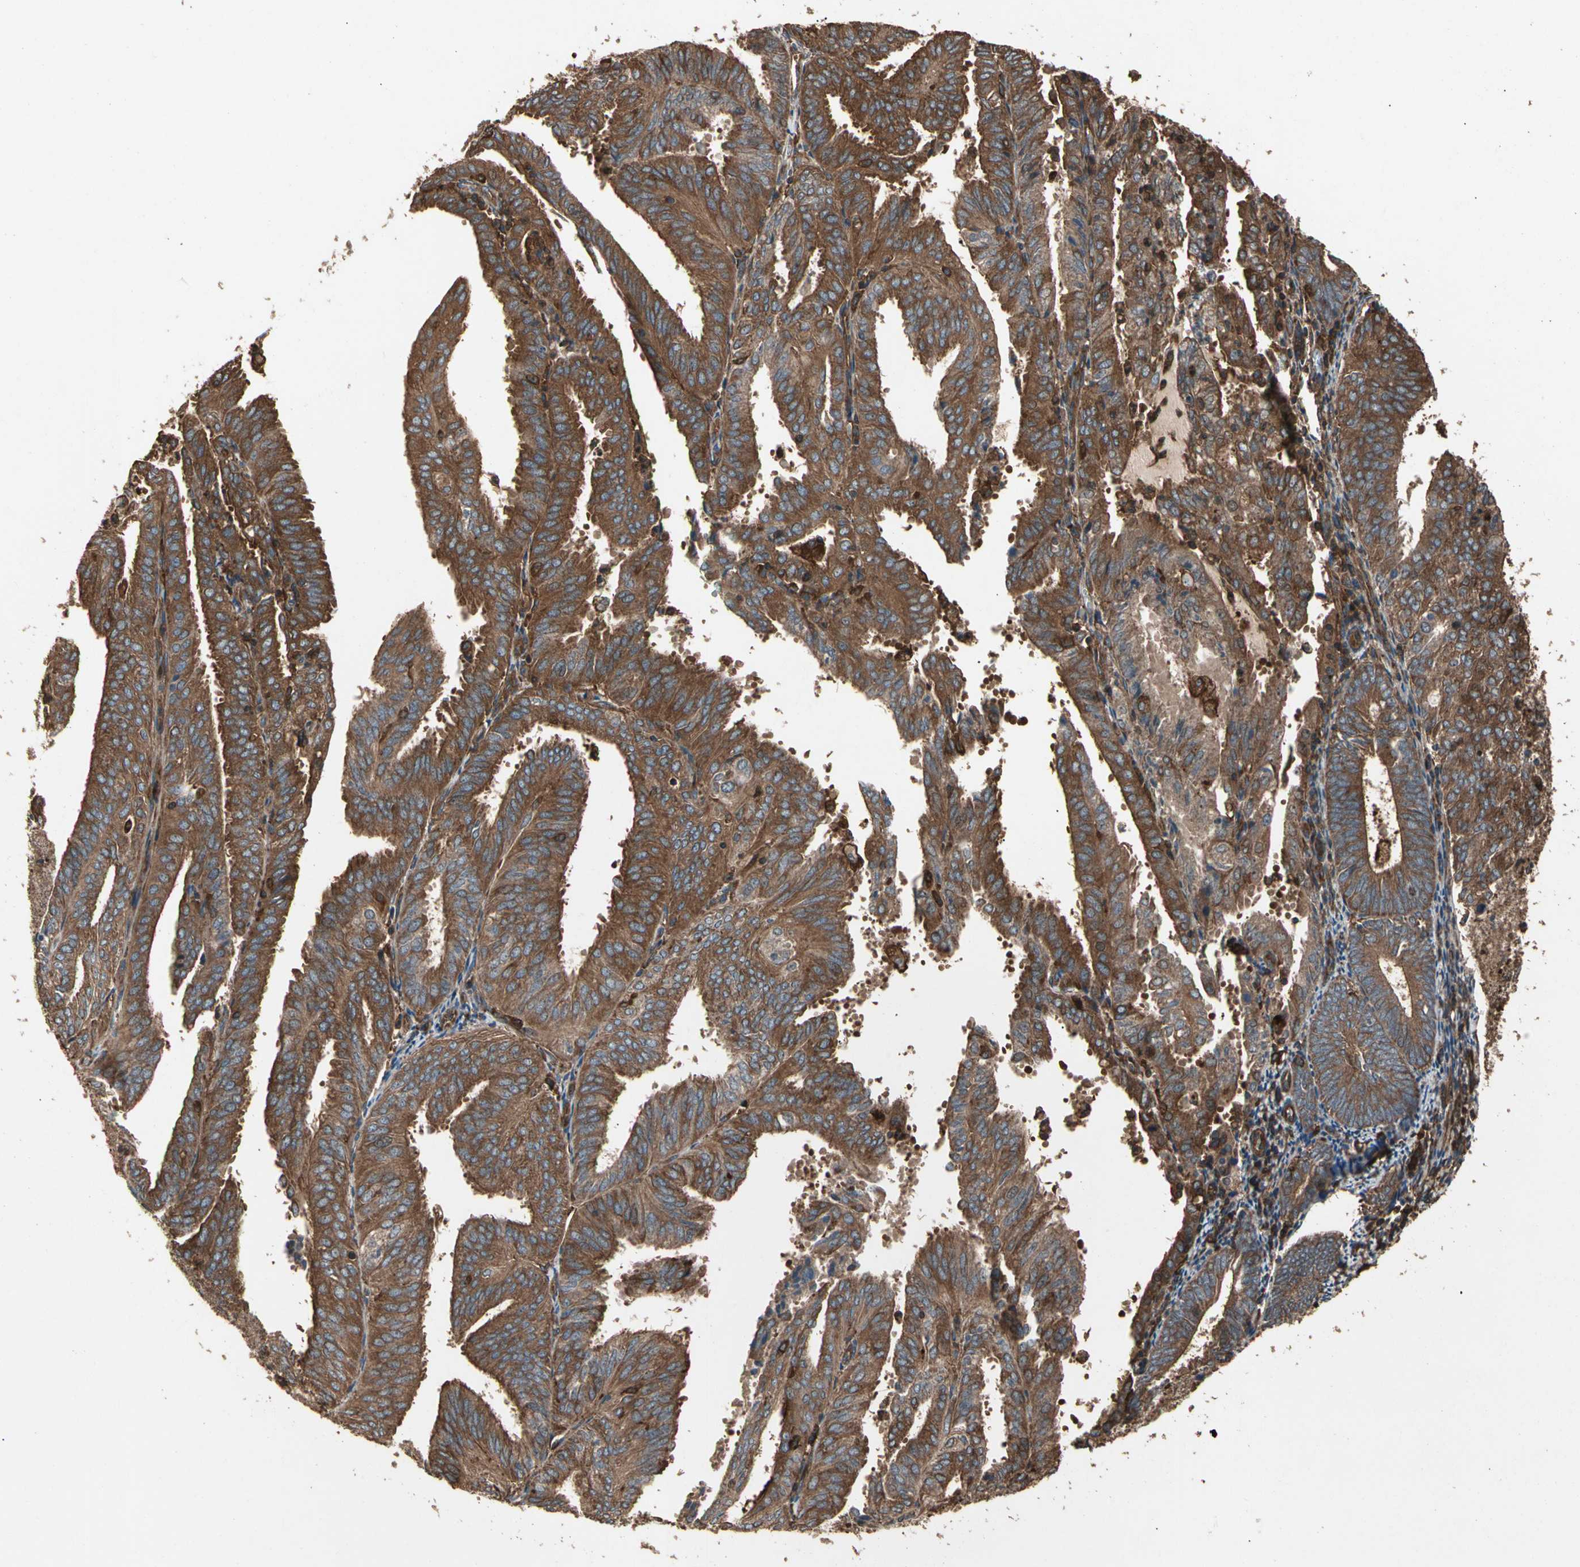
{"staining": {"intensity": "strong", "quantity": ">75%", "location": "cytoplasmic/membranous"}, "tissue": "endometrial cancer", "cell_type": "Tumor cells", "image_type": "cancer", "snomed": [{"axis": "morphology", "description": "Adenocarcinoma, NOS"}, {"axis": "topography", "description": "Uterus"}], "caption": "Immunohistochemistry histopathology image of endometrial cancer (adenocarcinoma) stained for a protein (brown), which reveals high levels of strong cytoplasmic/membranous positivity in approximately >75% of tumor cells.", "gene": "AGBL2", "patient": {"sex": "female", "age": 60}}